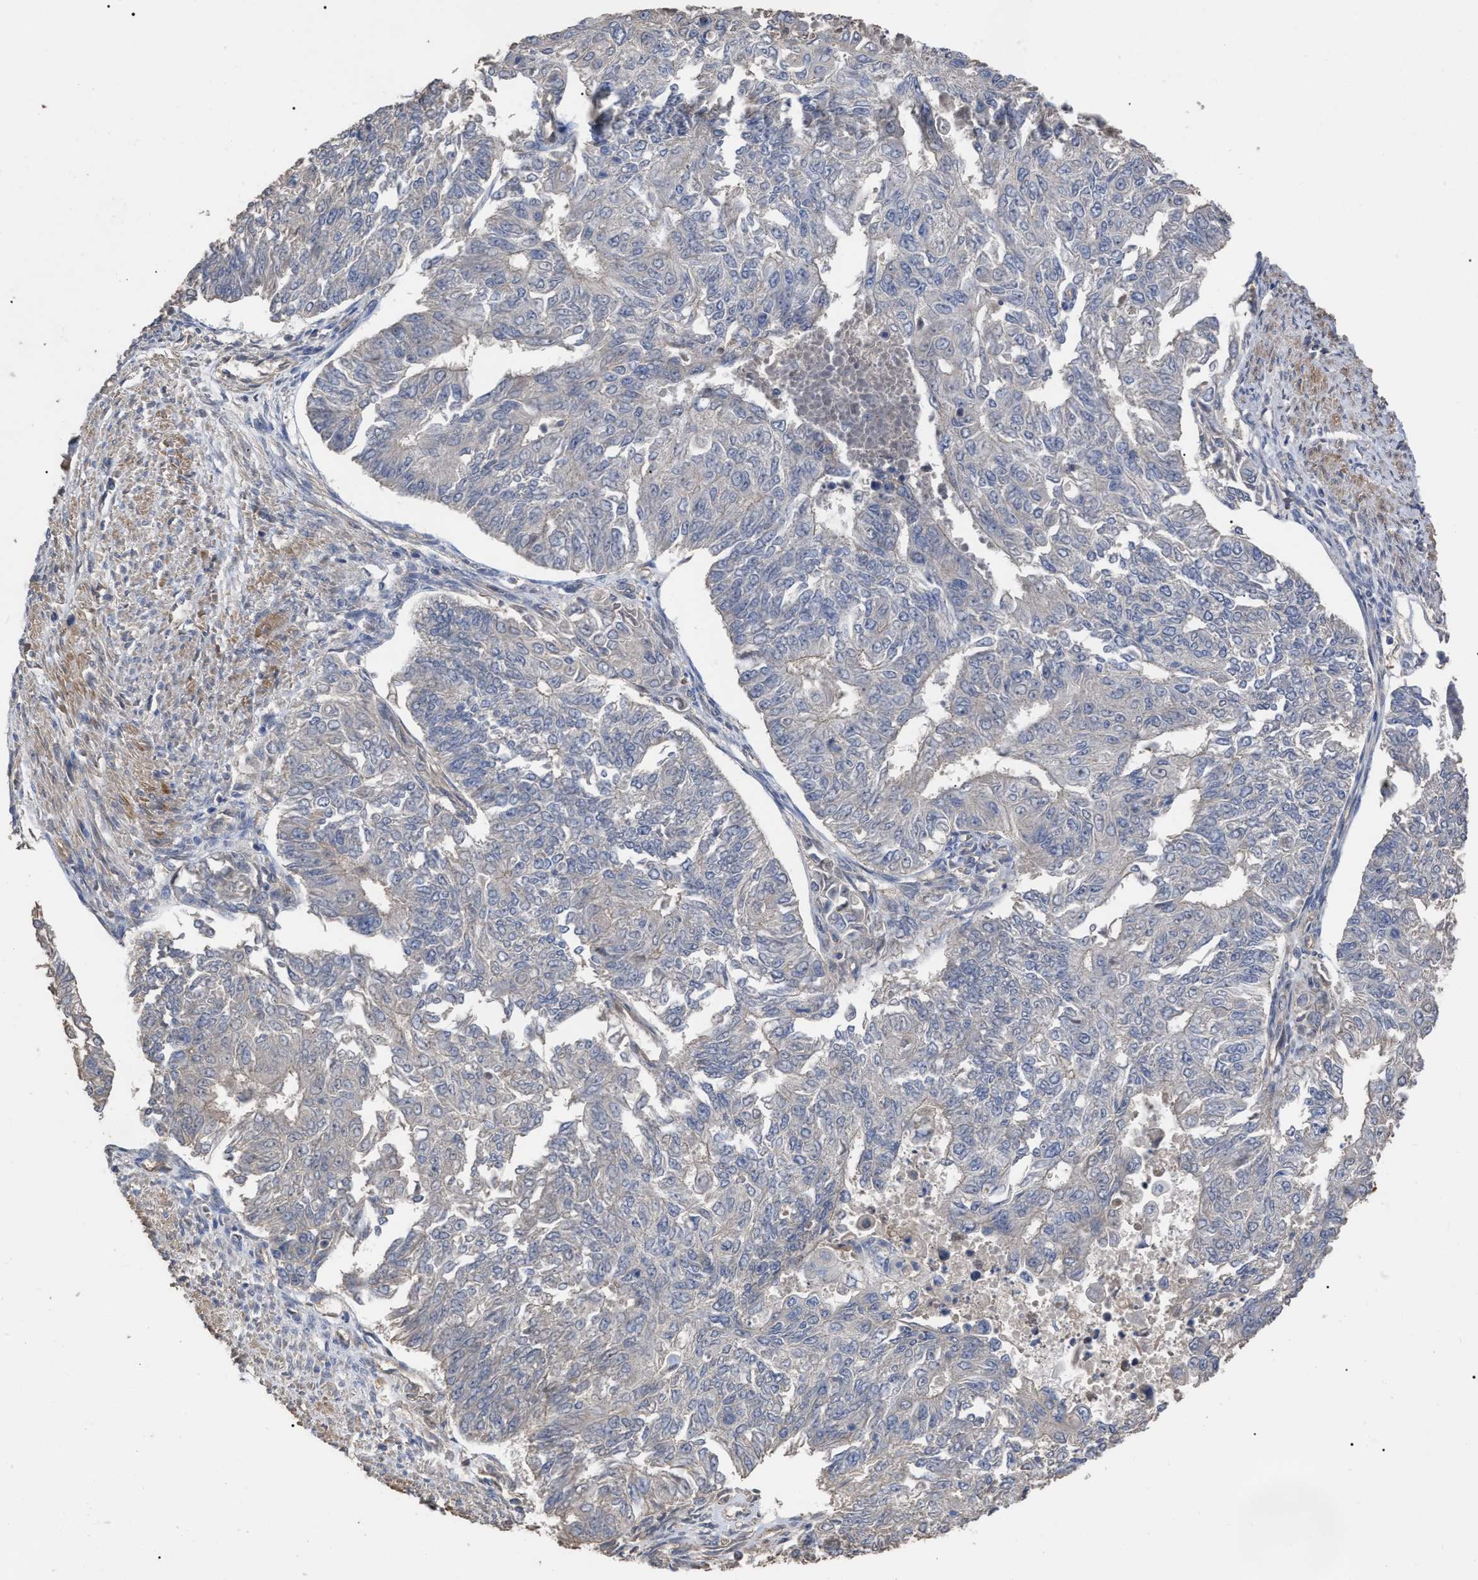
{"staining": {"intensity": "negative", "quantity": "none", "location": "none"}, "tissue": "endometrial cancer", "cell_type": "Tumor cells", "image_type": "cancer", "snomed": [{"axis": "morphology", "description": "Adenocarcinoma, NOS"}, {"axis": "topography", "description": "Endometrium"}], "caption": "Immunohistochemistry image of human endometrial cancer stained for a protein (brown), which demonstrates no positivity in tumor cells.", "gene": "BTN2A1", "patient": {"sex": "female", "age": 32}}